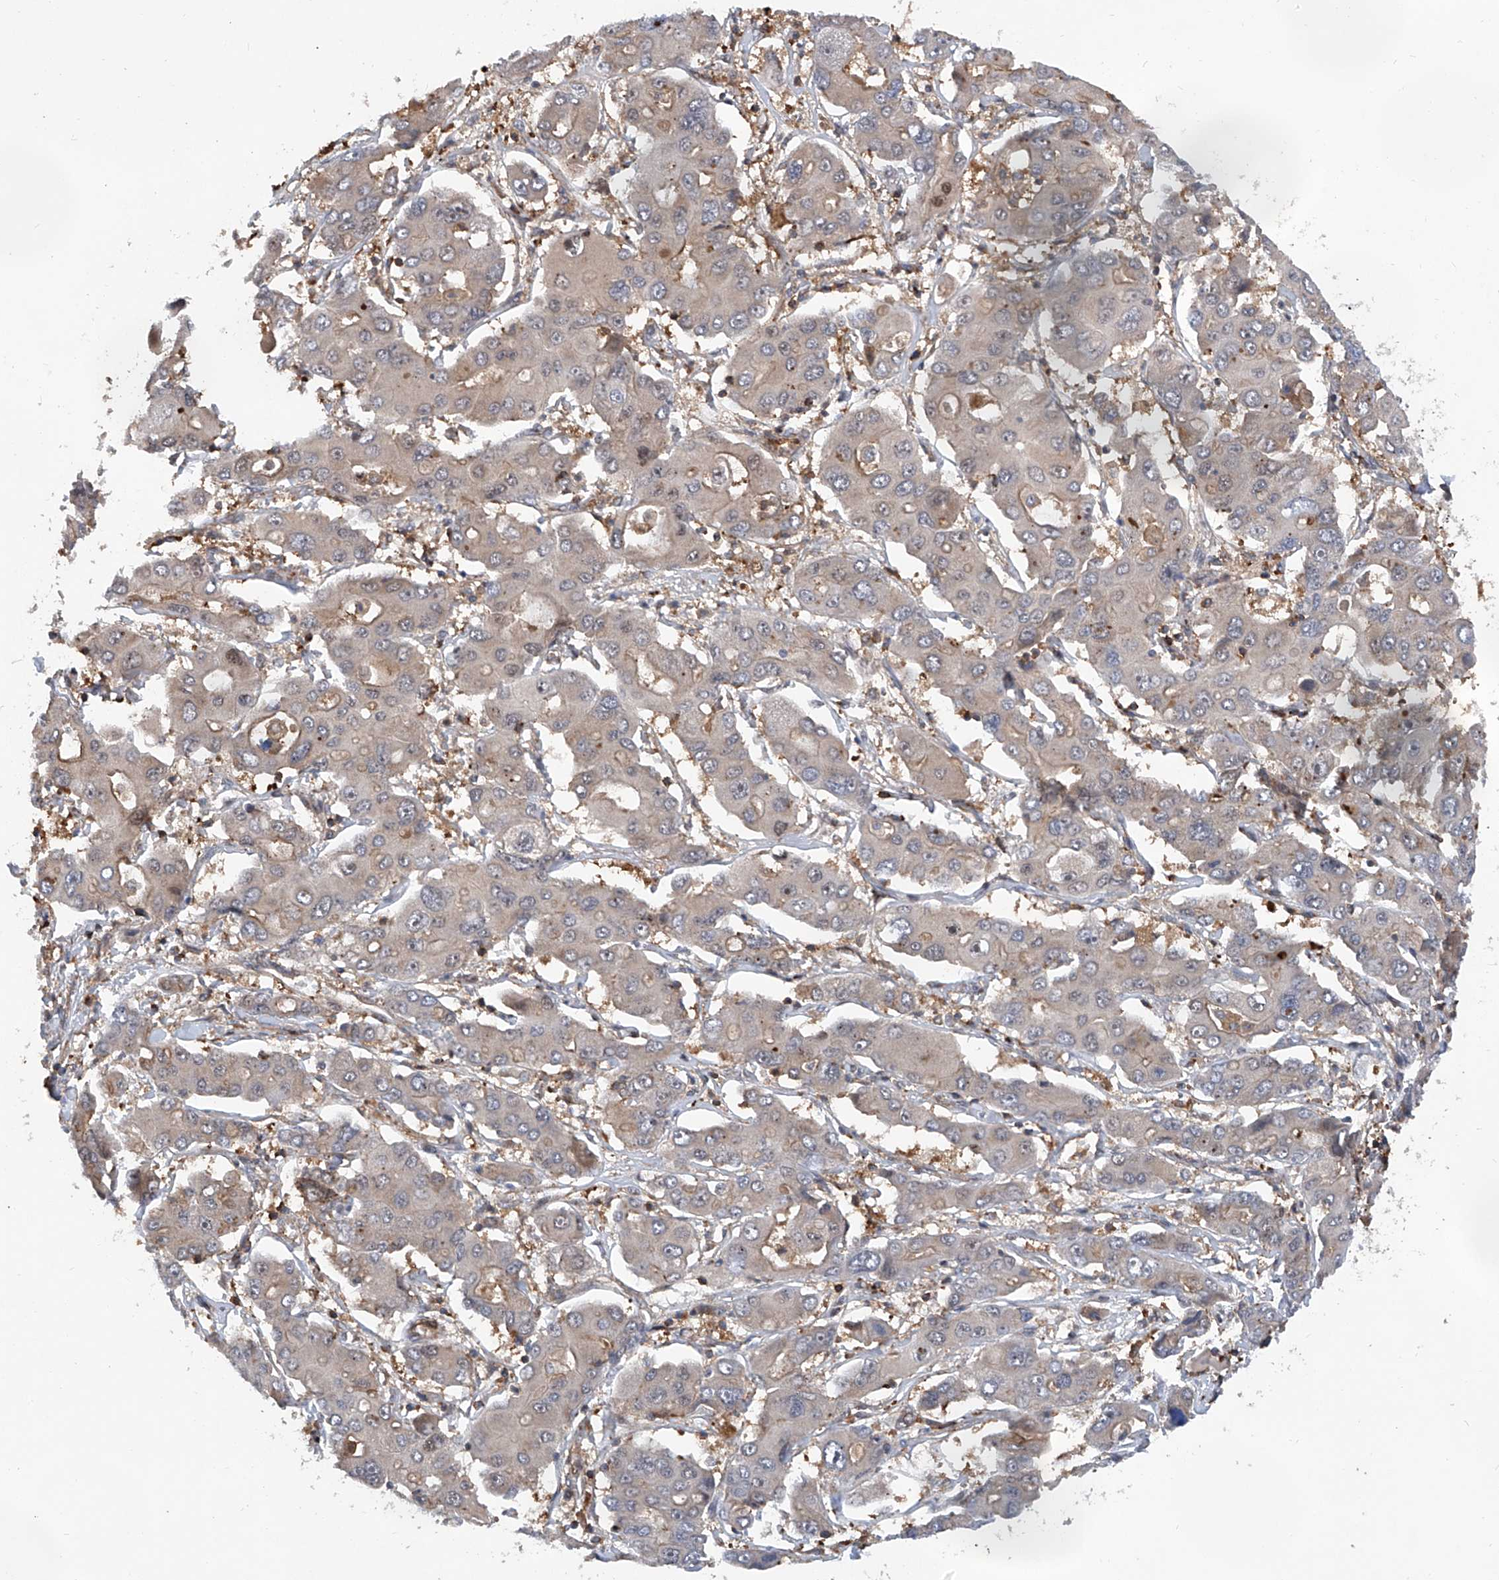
{"staining": {"intensity": "negative", "quantity": "none", "location": "none"}, "tissue": "liver cancer", "cell_type": "Tumor cells", "image_type": "cancer", "snomed": [{"axis": "morphology", "description": "Cholangiocarcinoma"}, {"axis": "topography", "description": "Liver"}], "caption": "High magnification brightfield microscopy of cholangiocarcinoma (liver) stained with DAB (3,3'-diaminobenzidine) (brown) and counterstained with hematoxylin (blue): tumor cells show no significant positivity.", "gene": "NT5C3A", "patient": {"sex": "male", "age": 67}}